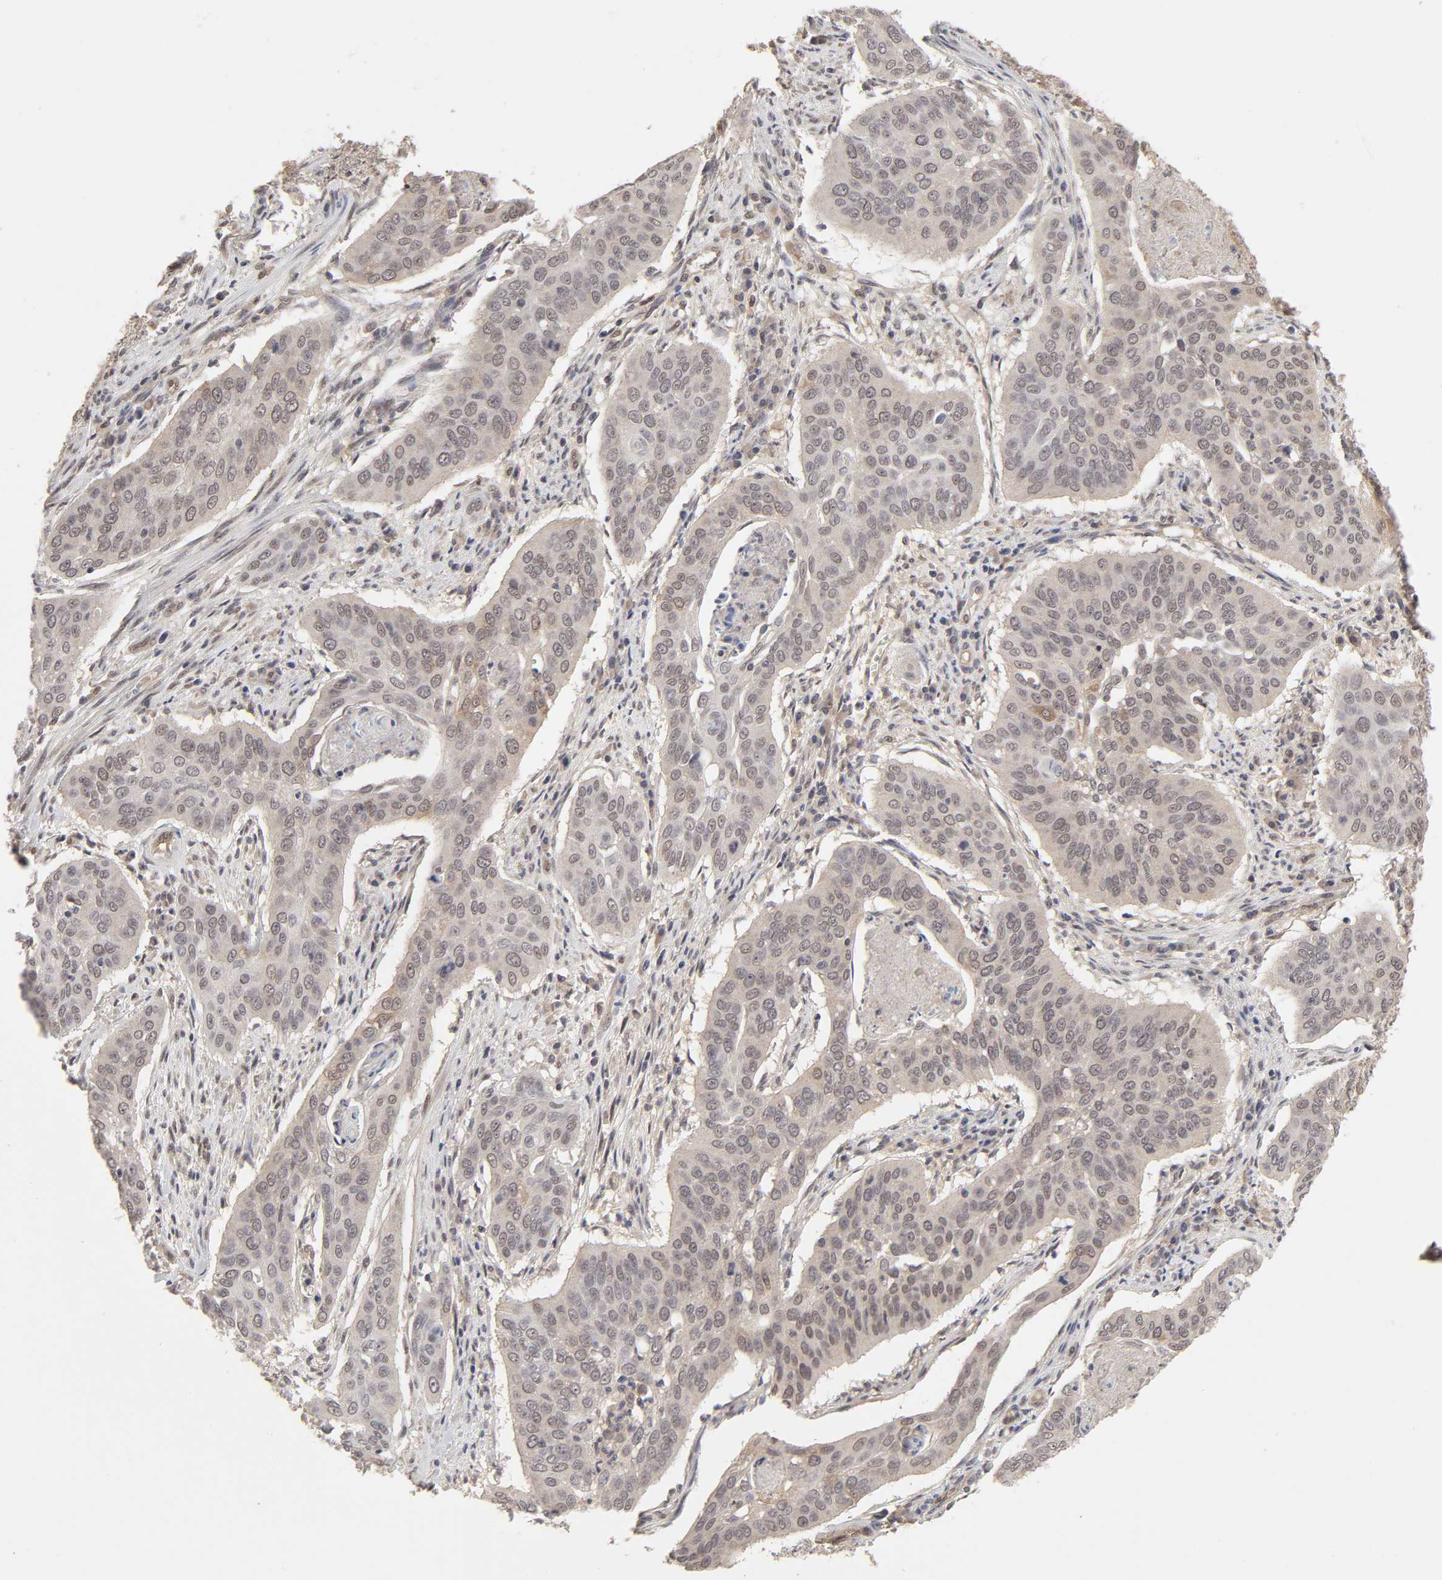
{"staining": {"intensity": "weak", "quantity": "25%-75%", "location": "cytoplasmic/membranous"}, "tissue": "cervical cancer", "cell_type": "Tumor cells", "image_type": "cancer", "snomed": [{"axis": "morphology", "description": "Squamous cell carcinoma, NOS"}, {"axis": "topography", "description": "Cervix"}], "caption": "A micrograph of cervical squamous cell carcinoma stained for a protein shows weak cytoplasmic/membranous brown staining in tumor cells. The staining is performed using DAB (3,3'-diaminobenzidine) brown chromogen to label protein expression. The nuclei are counter-stained blue using hematoxylin.", "gene": "MAPK1", "patient": {"sex": "female", "age": 39}}